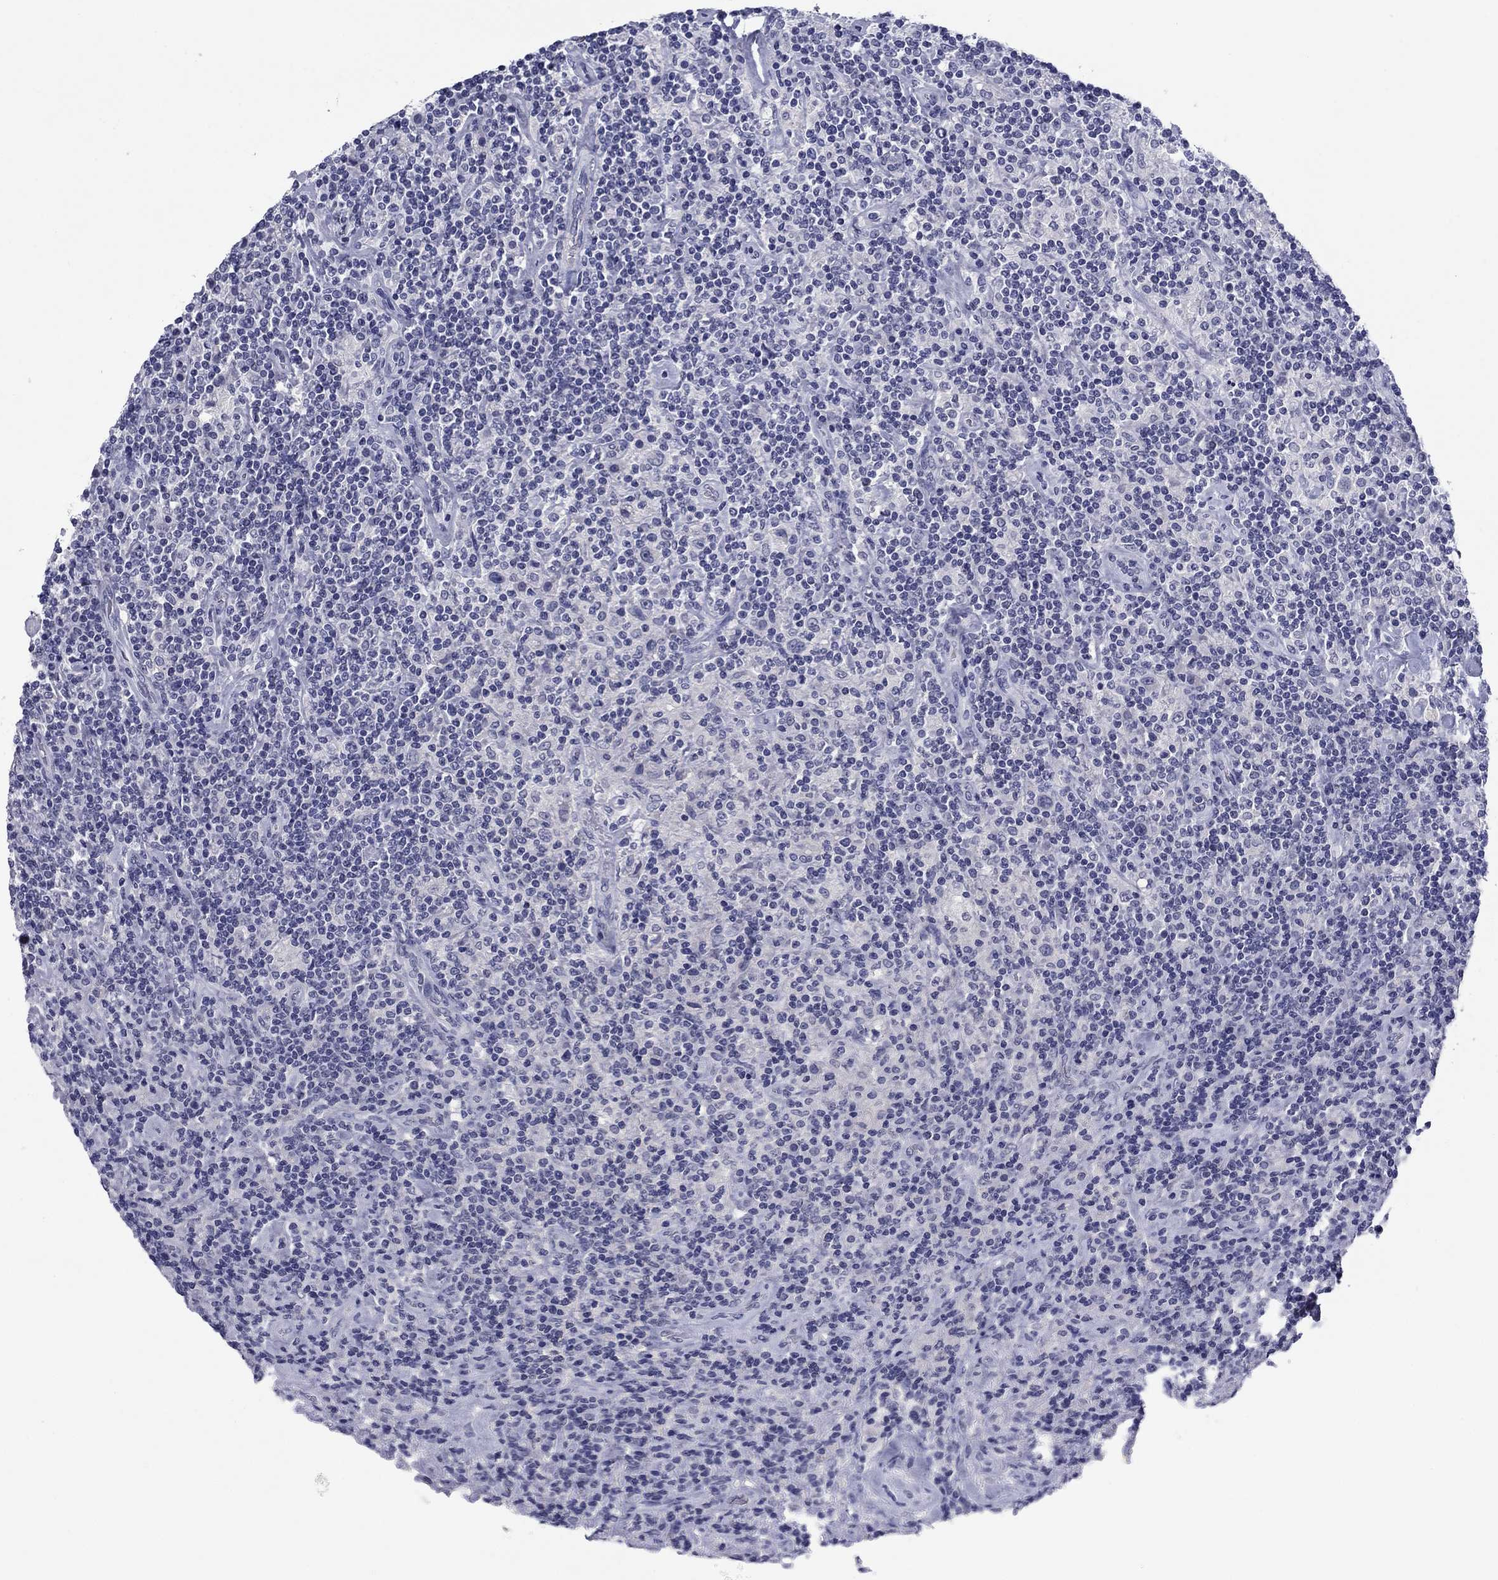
{"staining": {"intensity": "negative", "quantity": "none", "location": "none"}, "tissue": "lymphoma", "cell_type": "Tumor cells", "image_type": "cancer", "snomed": [{"axis": "morphology", "description": "Hodgkin's disease, NOS"}, {"axis": "topography", "description": "Lymph node"}], "caption": "Lymphoma stained for a protein using IHC shows no positivity tumor cells.", "gene": "HAO1", "patient": {"sex": "male", "age": 70}}